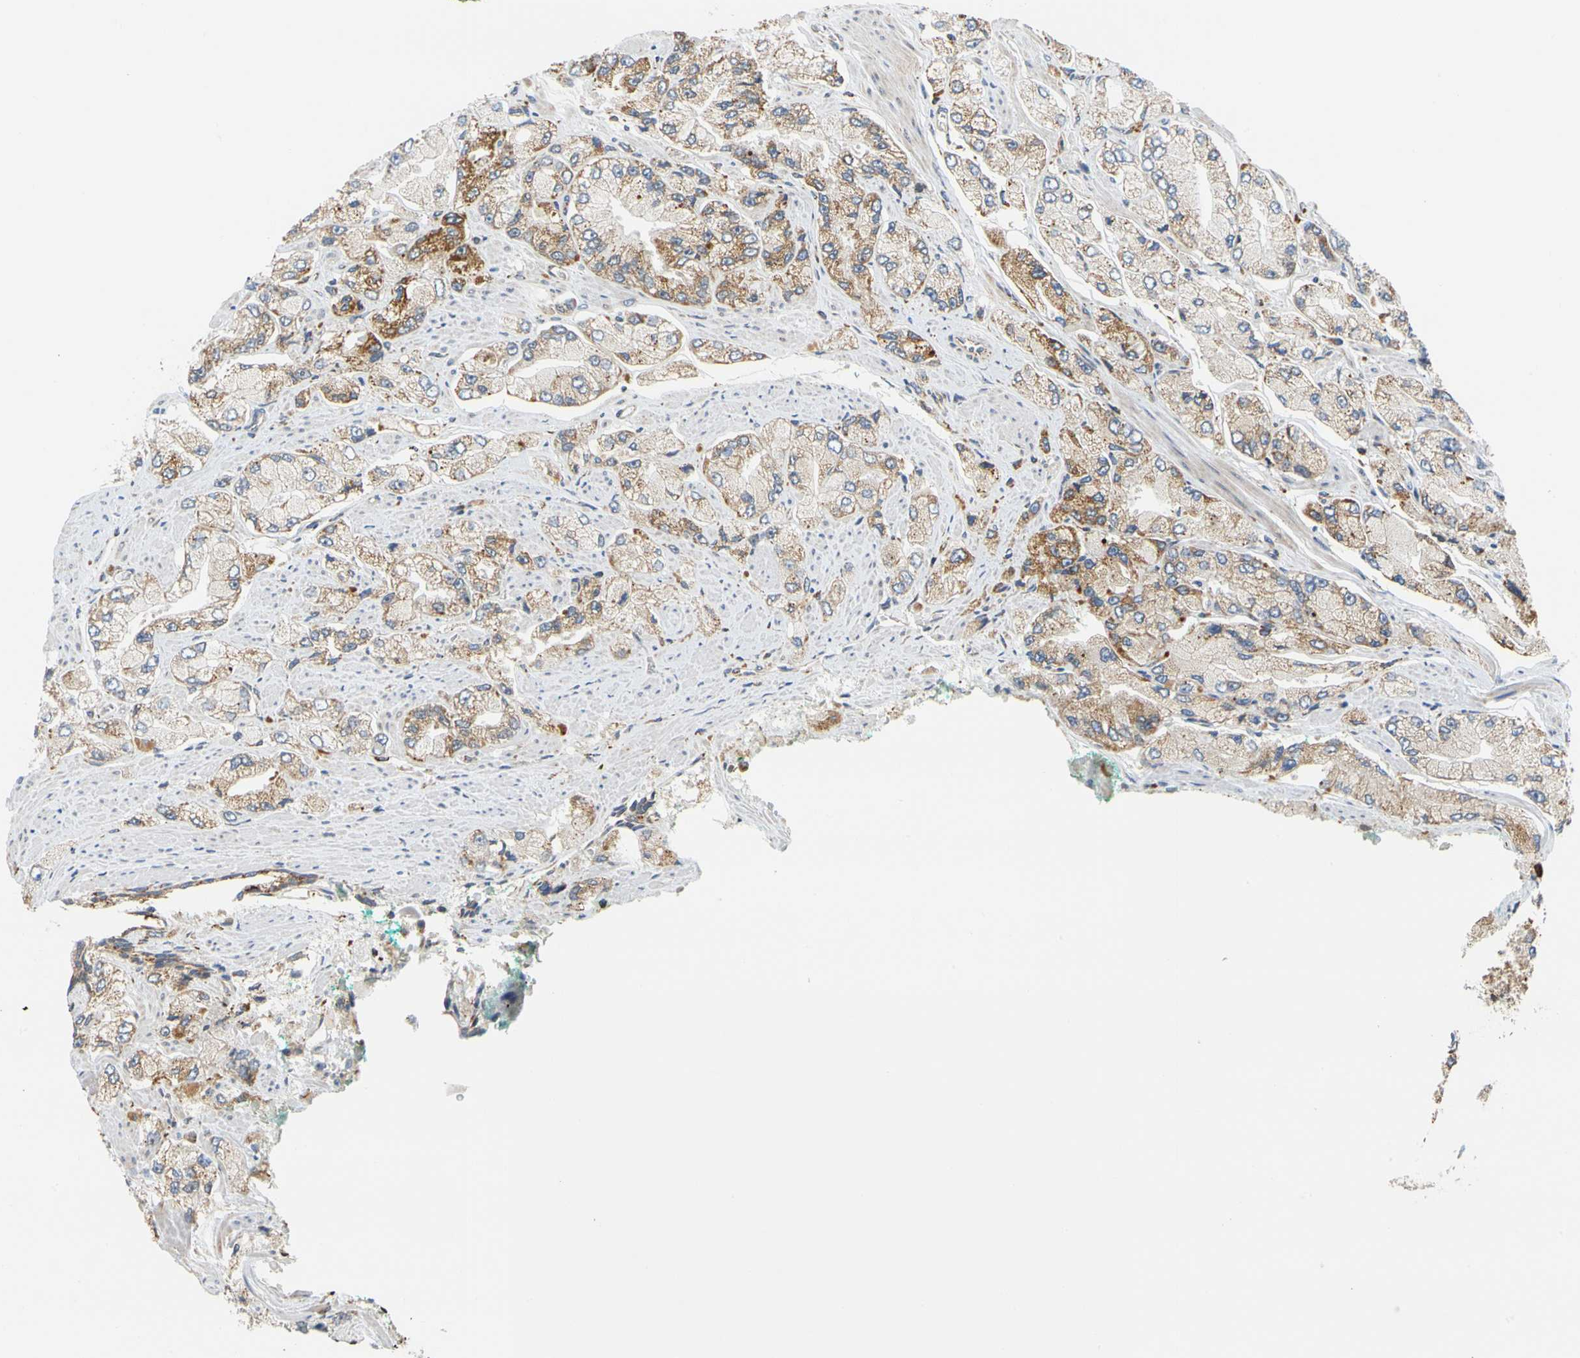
{"staining": {"intensity": "weak", "quantity": "25%-75%", "location": "cytoplasmic/membranous"}, "tissue": "prostate cancer", "cell_type": "Tumor cells", "image_type": "cancer", "snomed": [{"axis": "morphology", "description": "Adenocarcinoma, High grade"}, {"axis": "topography", "description": "Prostate"}], "caption": "Prostate cancer (adenocarcinoma (high-grade)) stained with a brown dye exhibits weak cytoplasmic/membranous positive staining in approximately 25%-75% of tumor cells.", "gene": "SFXN3", "patient": {"sex": "male", "age": 58}}